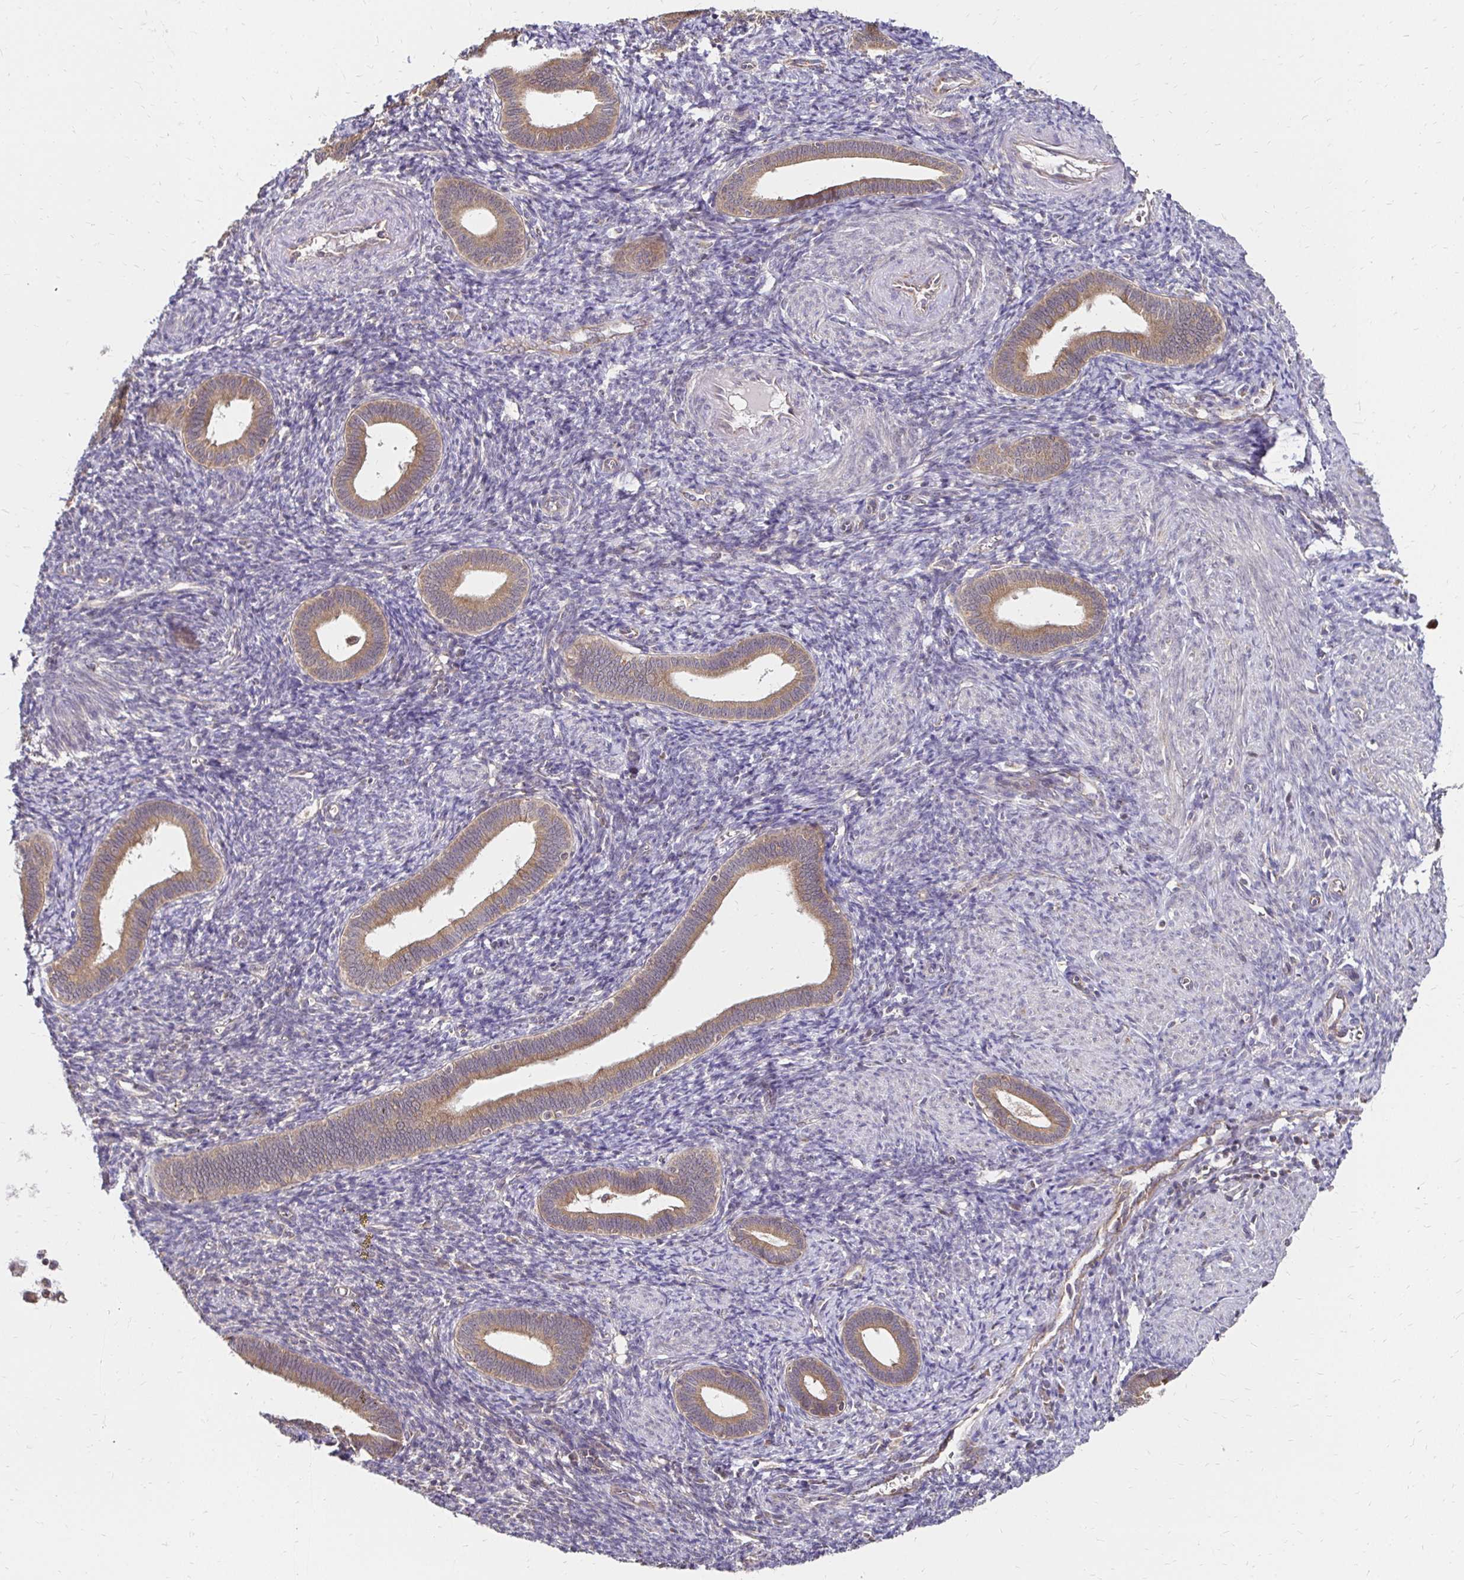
{"staining": {"intensity": "negative", "quantity": "none", "location": "none"}, "tissue": "endometrium", "cell_type": "Cells in endometrial stroma", "image_type": "normal", "snomed": [{"axis": "morphology", "description": "Normal tissue, NOS"}, {"axis": "topography", "description": "Endometrium"}], "caption": "High power microscopy histopathology image of an immunohistochemistry (IHC) image of unremarkable endometrium, revealing no significant staining in cells in endometrial stroma. The staining was performed using DAB (3,3'-diaminobenzidine) to visualize the protein expression in brown, while the nuclei were stained in blue with hematoxylin (Magnification: 20x).", "gene": "ZW10", "patient": {"sex": "female", "age": 41}}